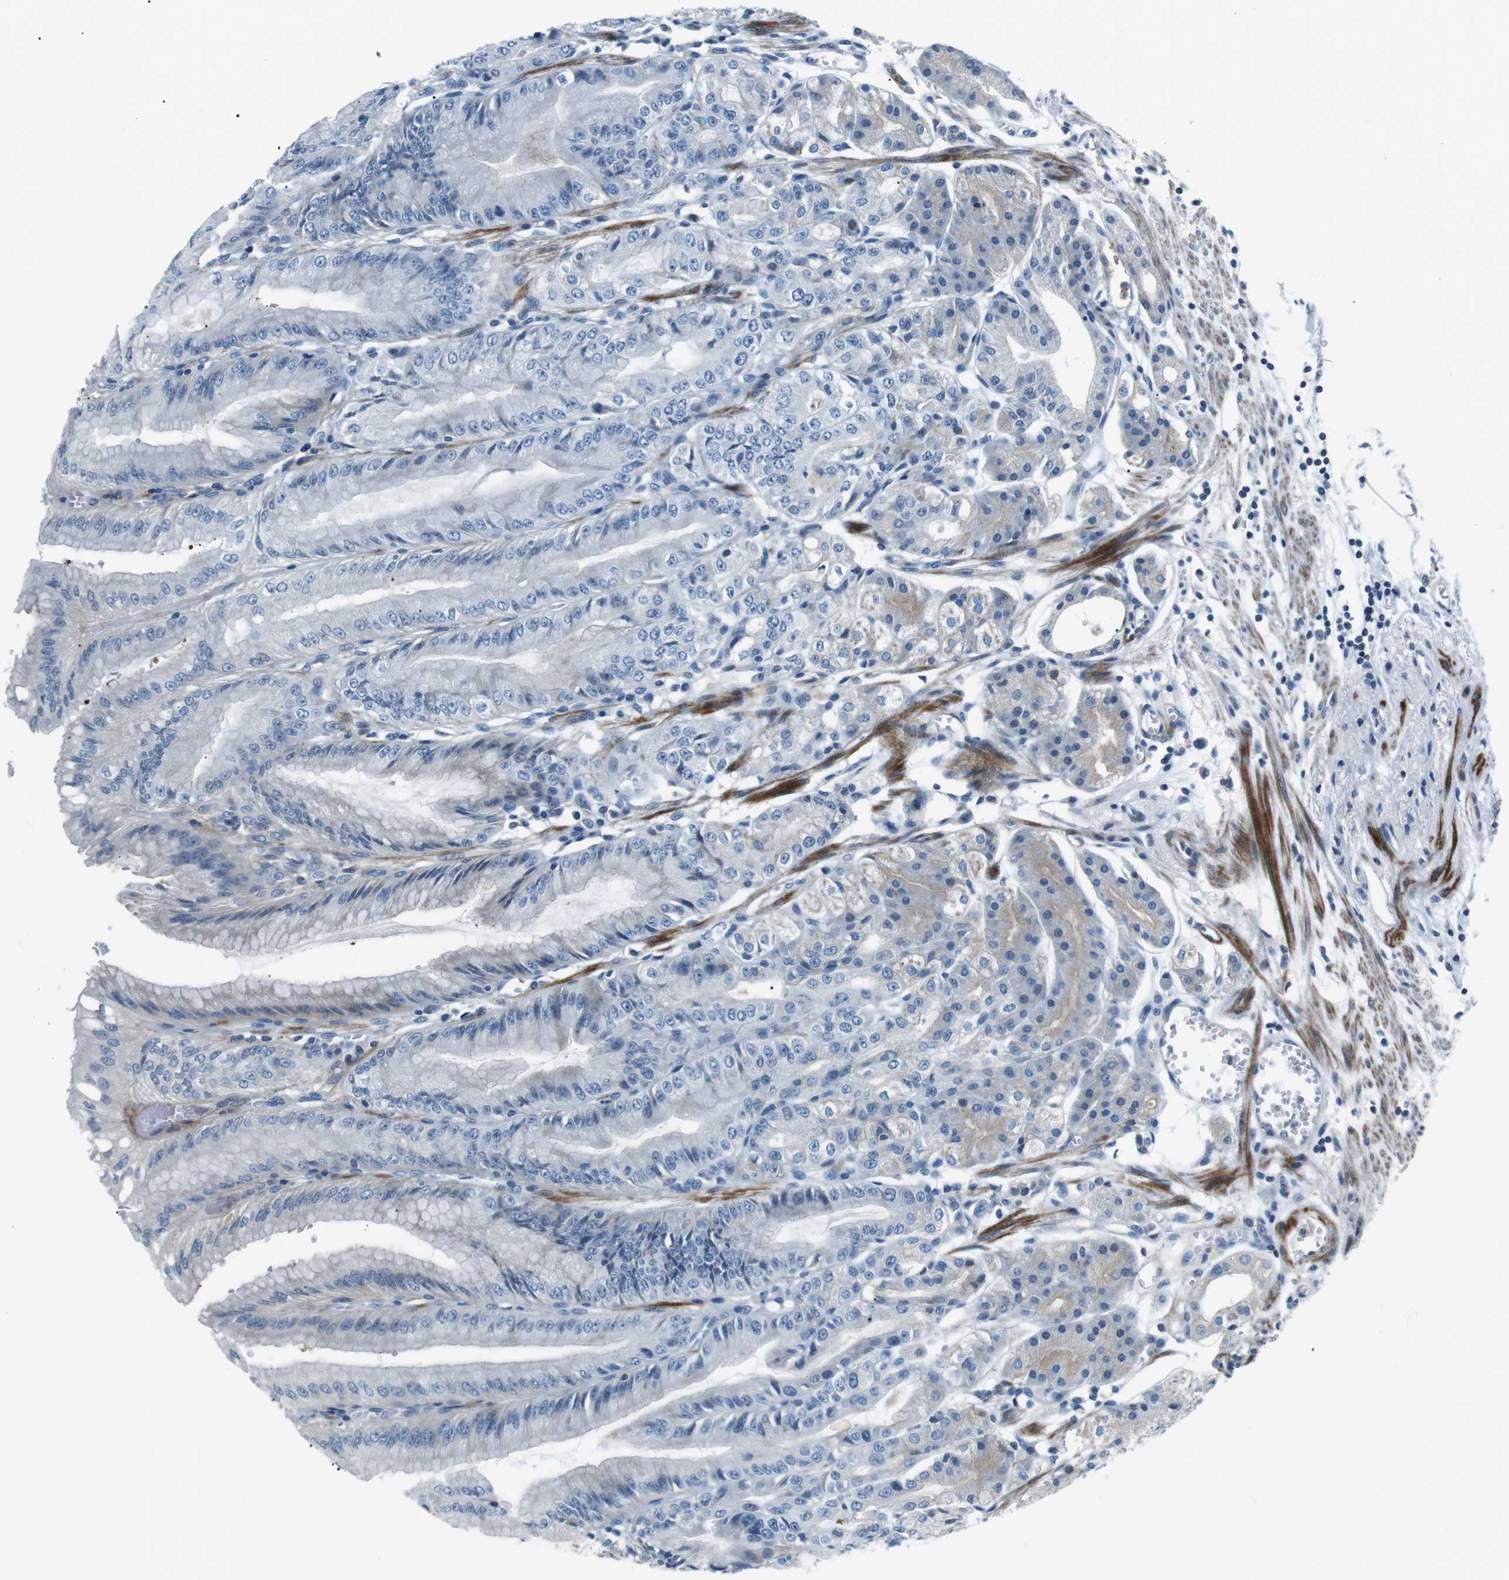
{"staining": {"intensity": "negative", "quantity": "none", "location": "none"}, "tissue": "stomach", "cell_type": "Glandular cells", "image_type": "normal", "snomed": [{"axis": "morphology", "description": "Normal tissue, NOS"}, {"axis": "topography", "description": "Stomach, lower"}], "caption": "The immunohistochemistry image has no significant staining in glandular cells of stomach.", "gene": "ARVCF", "patient": {"sex": "male", "age": 71}}